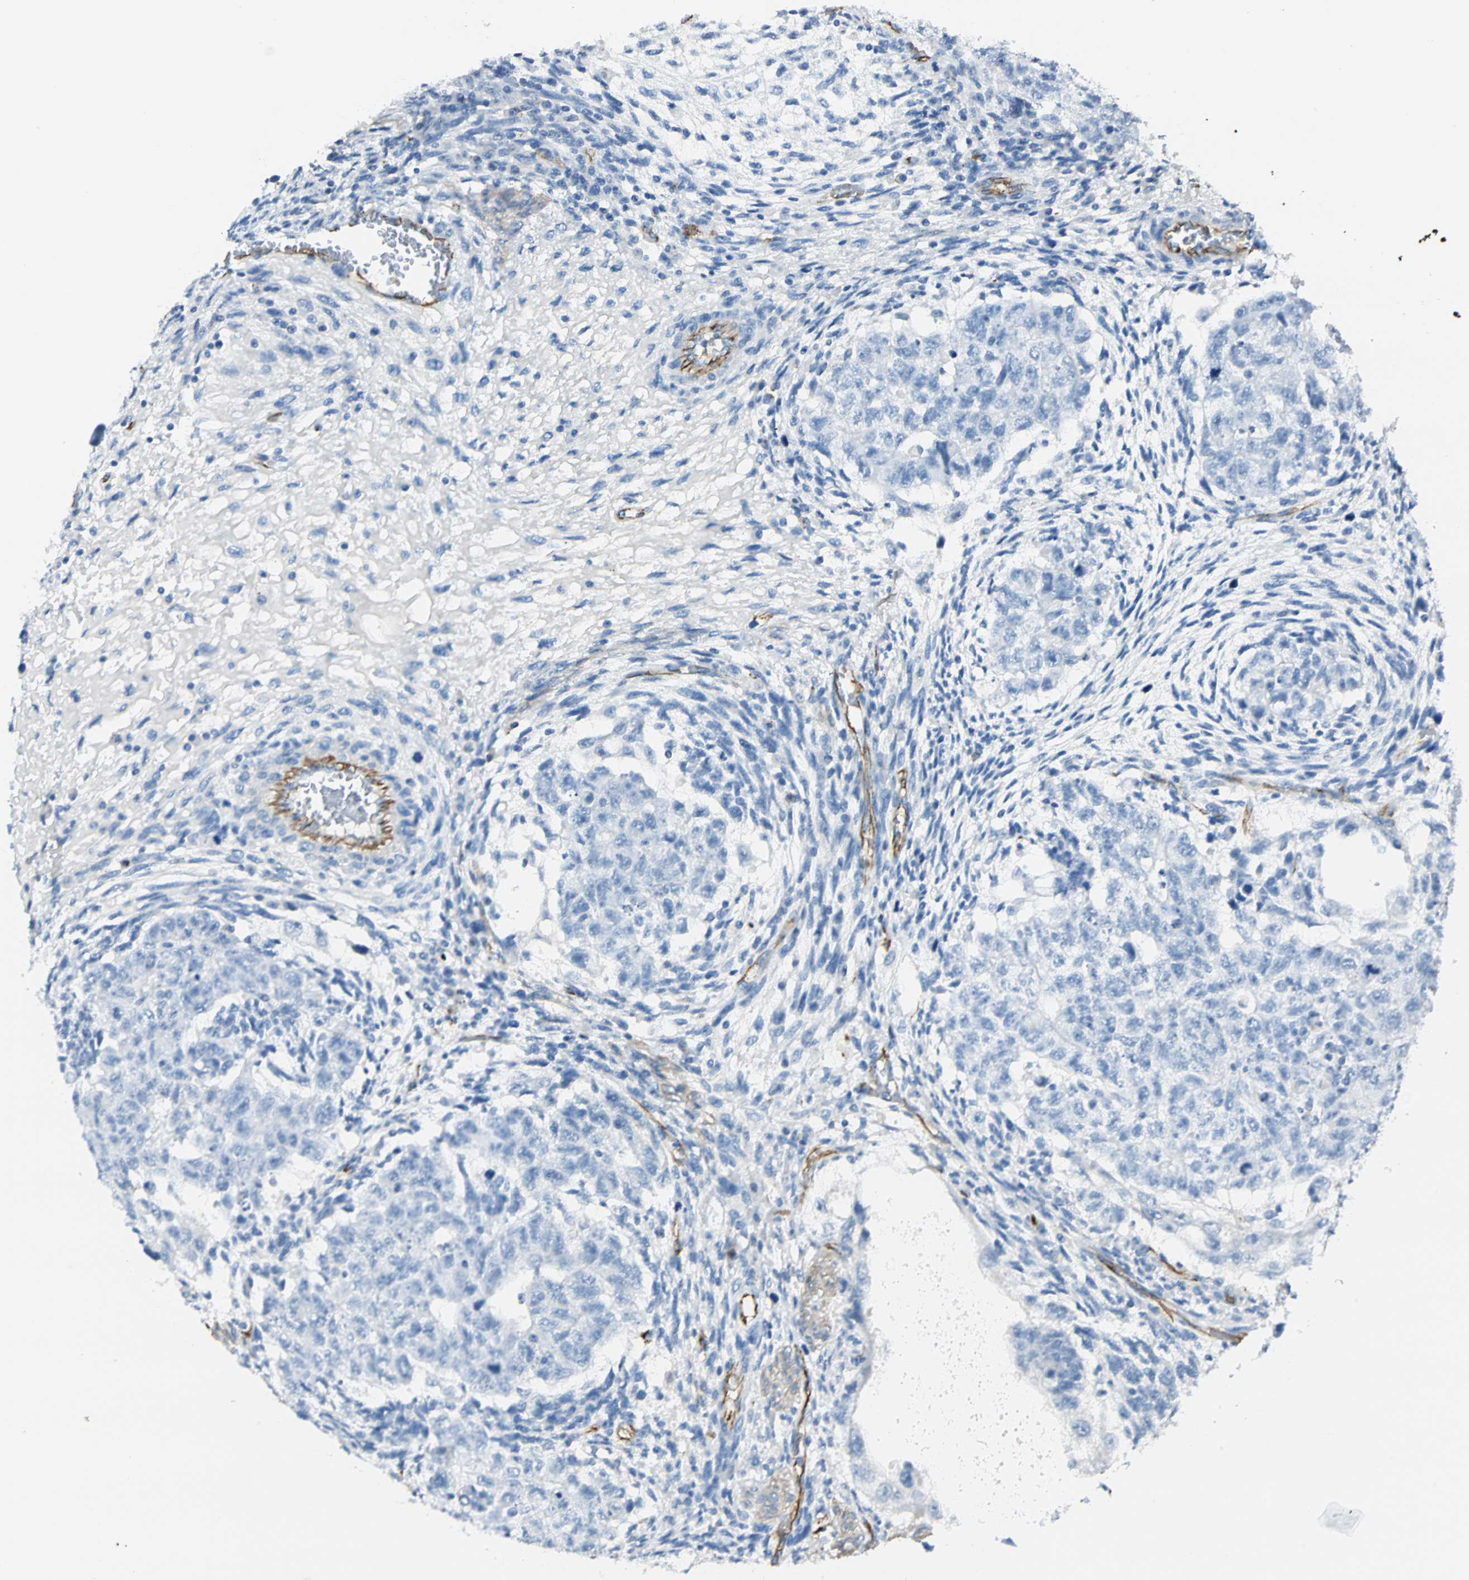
{"staining": {"intensity": "negative", "quantity": "none", "location": "none"}, "tissue": "testis cancer", "cell_type": "Tumor cells", "image_type": "cancer", "snomed": [{"axis": "morphology", "description": "Normal tissue, NOS"}, {"axis": "morphology", "description": "Carcinoma, Embryonal, NOS"}, {"axis": "topography", "description": "Testis"}], "caption": "Protein analysis of testis cancer (embryonal carcinoma) reveals no significant staining in tumor cells. Brightfield microscopy of immunohistochemistry (IHC) stained with DAB (3,3'-diaminobenzidine) (brown) and hematoxylin (blue), captured at high magnification.", "gene": "VPS9D1", "patient": {"sex": "male", "age": 36}}